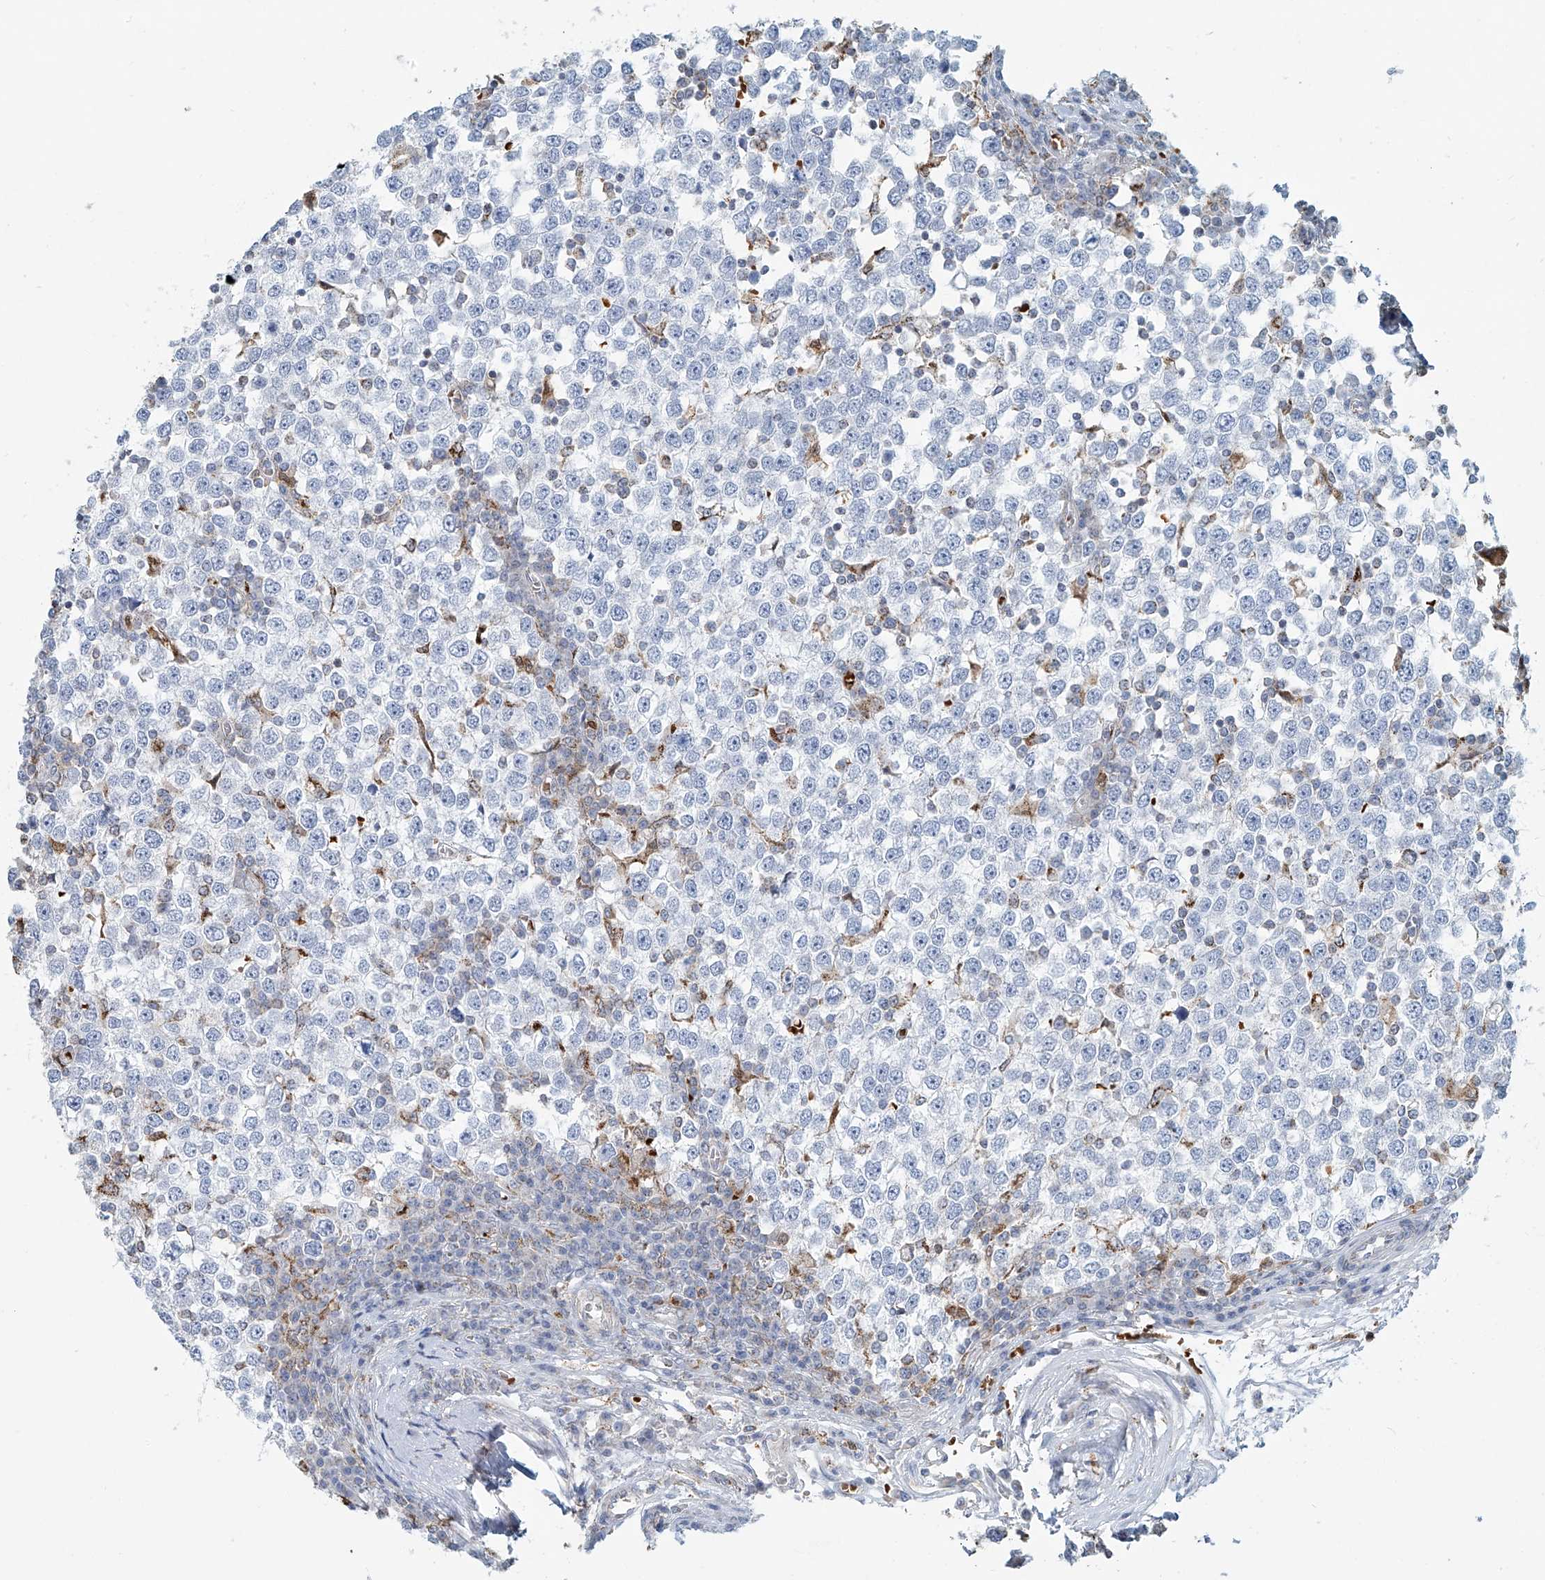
{"staining": {"intensity": "negative", "quantity": "none", "location": "none"}, "tissue": "testis cancer", "cell_type": "Tumor cells", "image_type": "cancer", "snomed": [{"axis": "morphology", "description": "Seminoma, NOS"}, {"axis": "topography", "description": "Testis"}], "caption": "The image reveals no significant expression in tumor cells of seminoma (testis).", "gene": "PTPRA", "patient": {"sex": "male", "age": 65}}